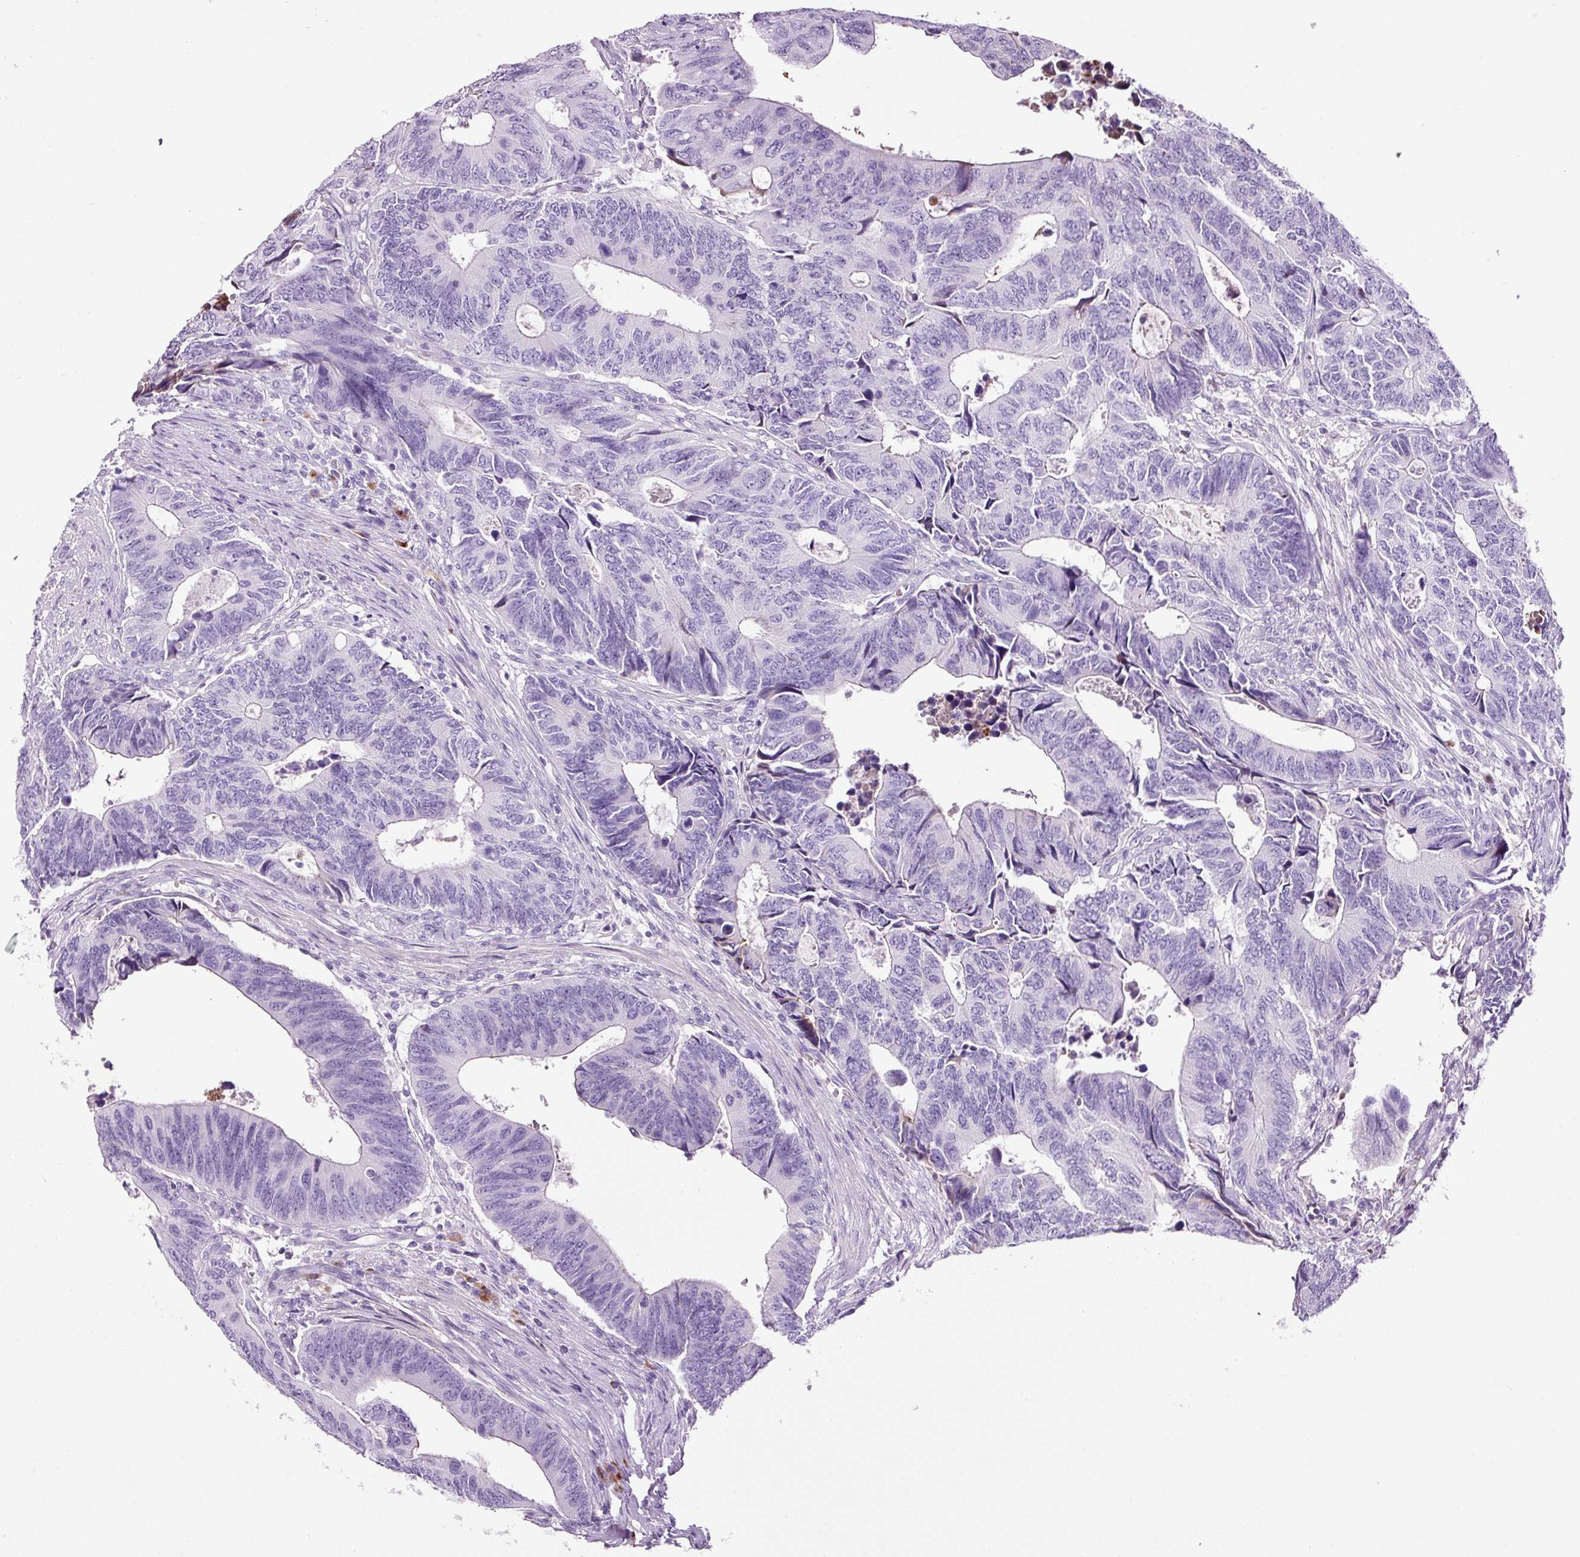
{"staining": {"intensity": "negative", "quantity": "none", "location": "none"}, "tissue": "colorectal cancer", "cell_type": "Tumor cells", "image_type": "cancer", "snomed": [{"axis": "morphology", "description": "Adenocarcinoma, NOS"}, {"axis": "topography", "description": "Colon"}], "caption": "Human adenocarcinoma (colorectal) stained for a protein using immunohistochemistry (IHC) shows no staining in tumor cells.", "gene": "KLF1", "patient": {"sex": "male", "age": 87}}